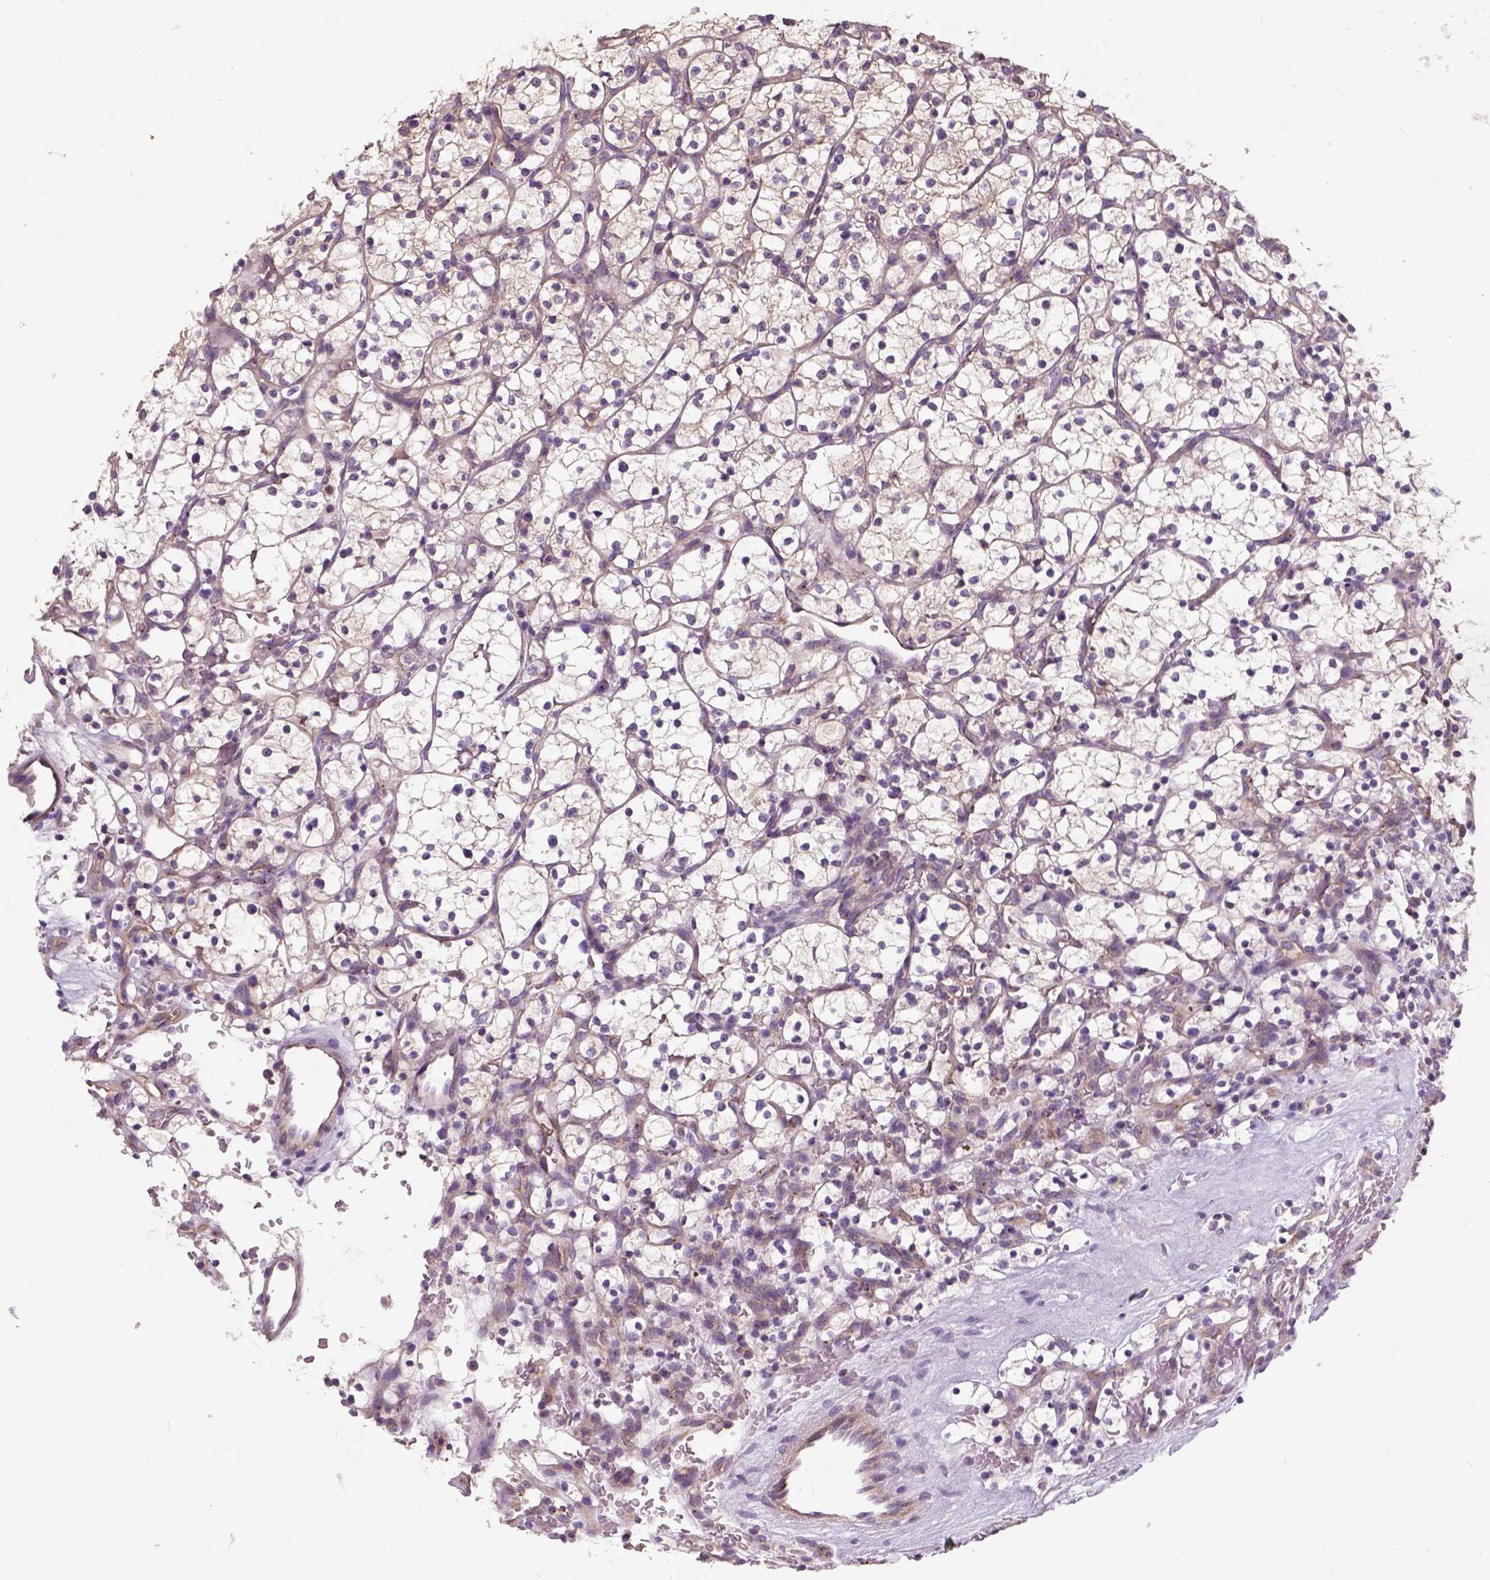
{"staining": {"intensity": "weak", "quantity": "25%-75%", "location": "cytoplasmic/membranous"}, "tissue": "renal cancer", "cell_type": "Tumor cells", "image_type": "cancer", "snomed": [{"axis": "morphology", "description": "Adenocarcinoma, NOS"}, {"axis": "topography", "description": "Kidney"}], "caption": "This is an image of immunohistochemistry staining of renal adenocarcinoma, which shows weak expression in the cytoplasmic/membranous of tumor cells.", "gene": "CRACR2A", "patient": {"sex": "female", "age": 64}}